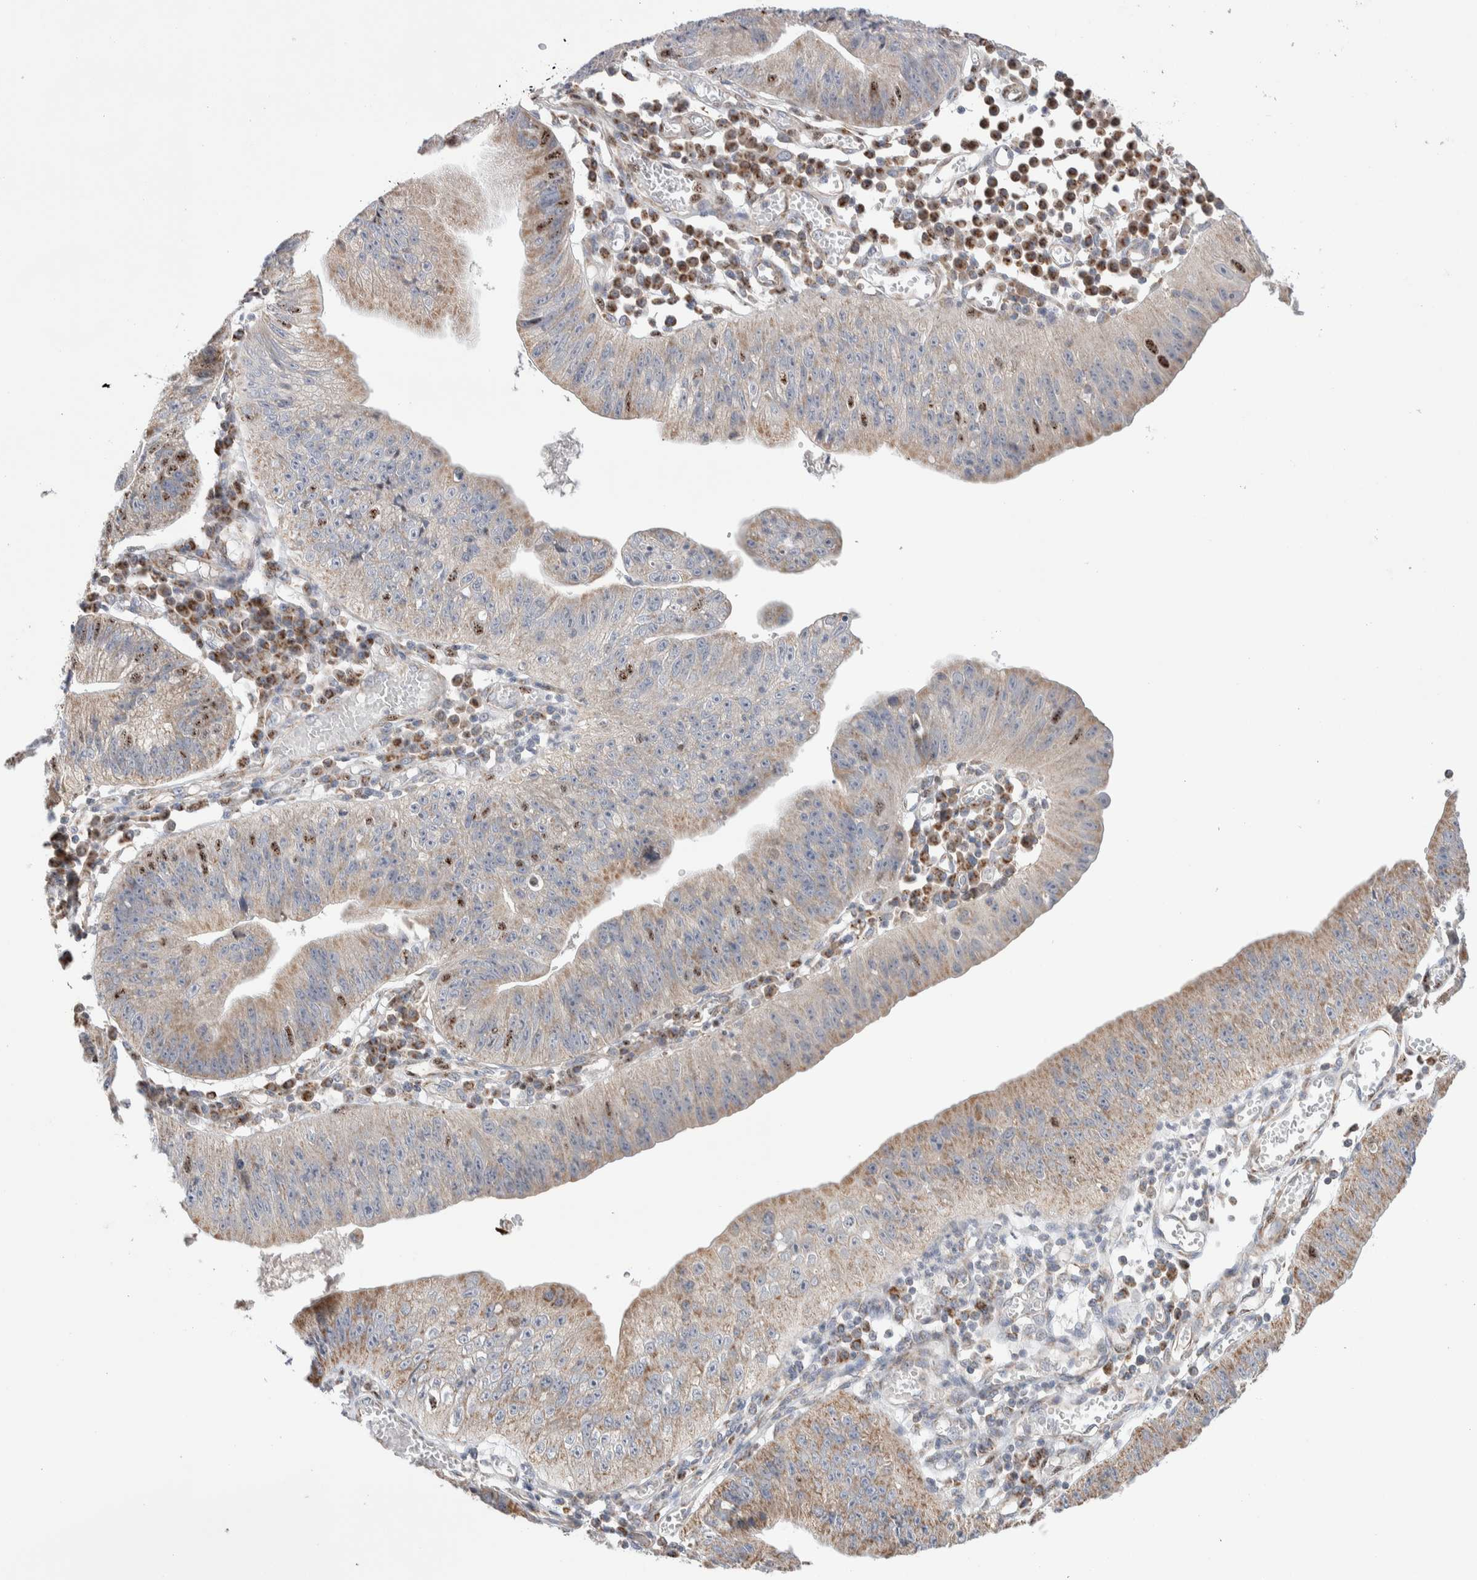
{"staining": {"intensity": "weak", "quantity": ">75%", "location": "cytoplasmic/membranous"}, "tissue": "stomach cancer", "cell_type": "Tumor cells", "image_type": "cancer", "snomed": [{"axis": "morphology", "description": "Adenocarcinoma, NOS"}, {"axis": "topography", "description": "Stomach"}], "caption": "Tumor cells show low levels of weak cytoplasmic/membranous staining in approximately >75% of cells in human stomach cancer. (Stains: DAB (3,3'-diaminobenzidine) in brown, nuclei in blue, Microscopy: brightfield microscopy at high magnification).", "gene": "ZNF695", "patient": {"sex": "male", "age": 59}}